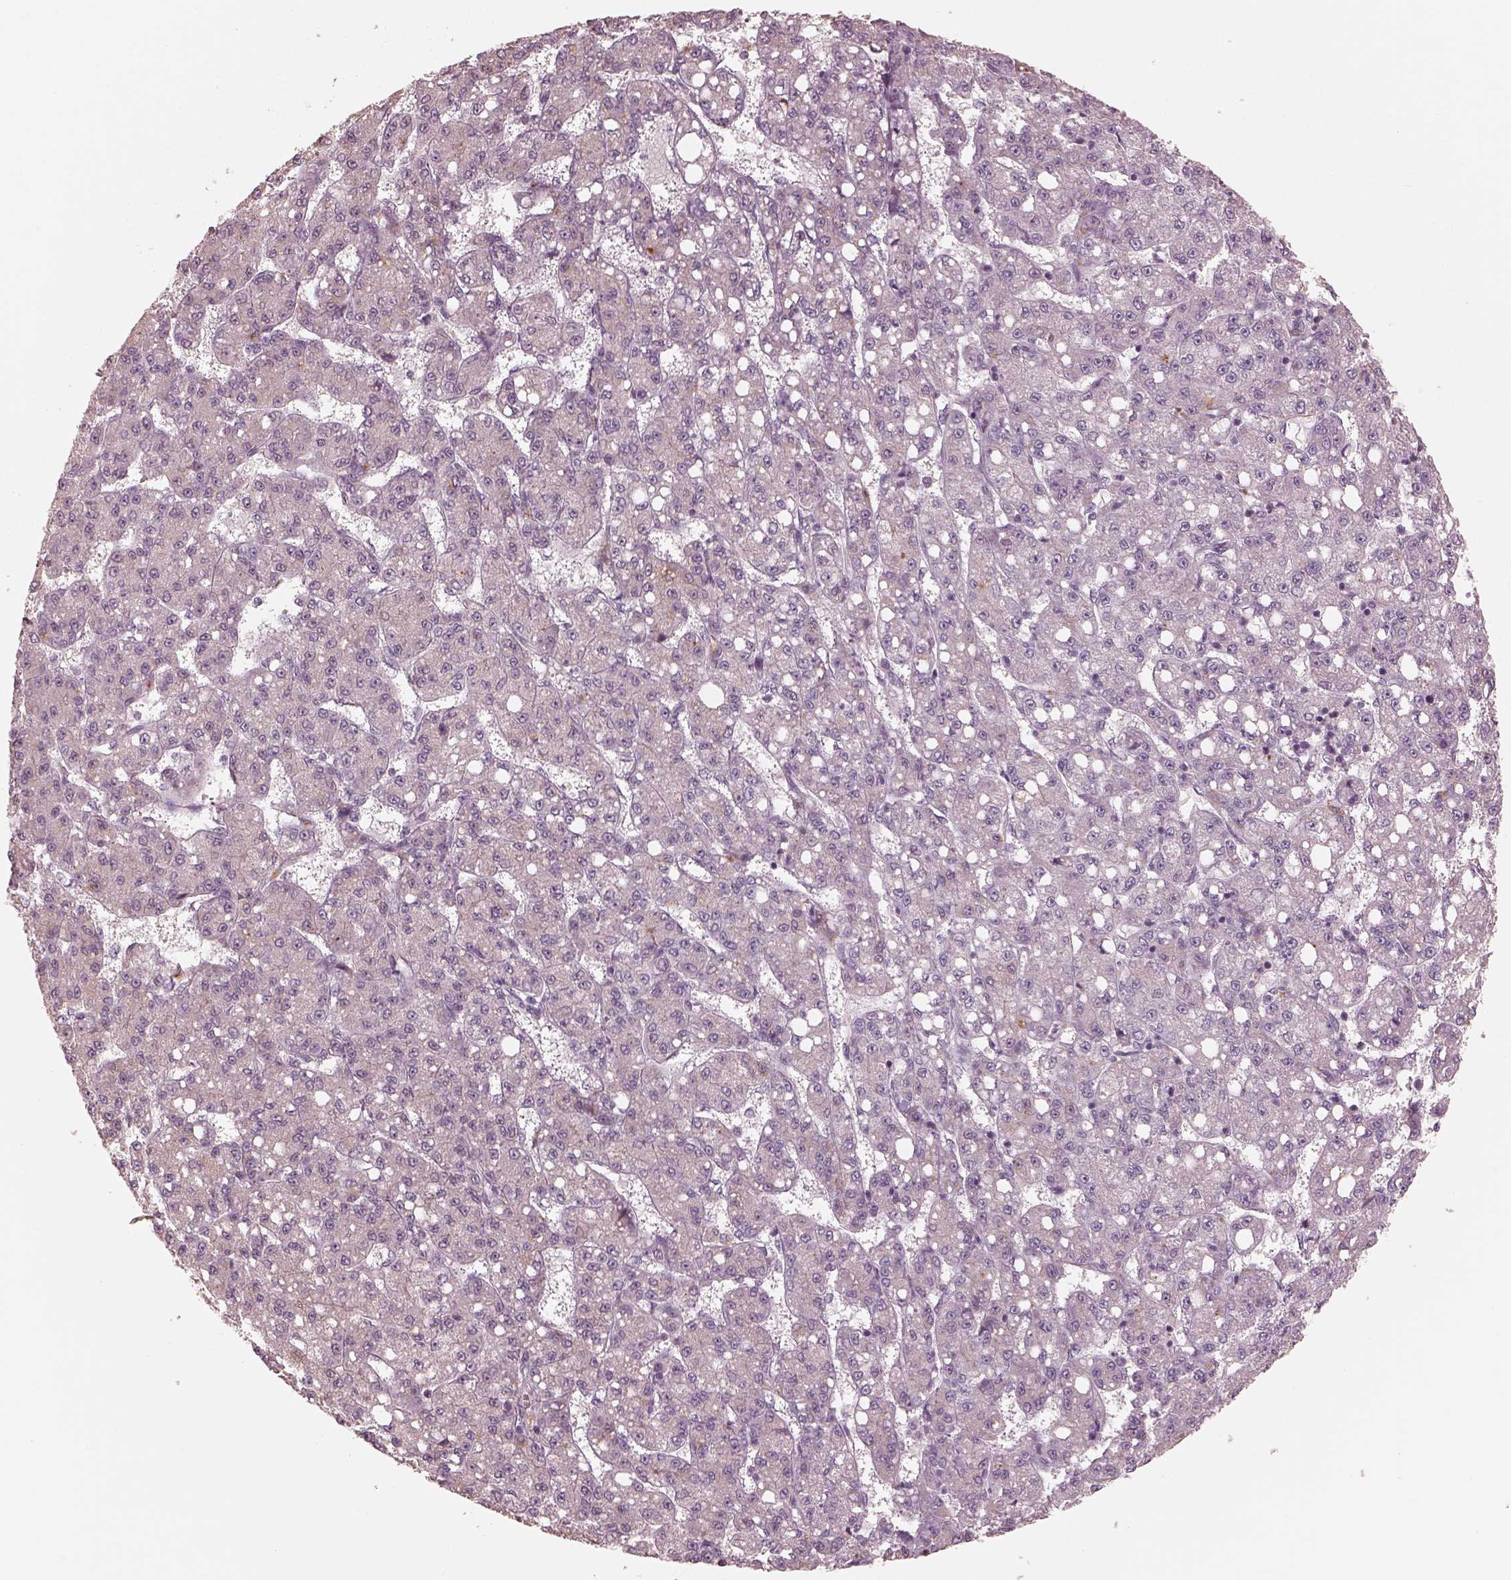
{"staining": {"intensity": "negative", "quantity": "none", "location": "none"}, "tissue": "liver cancer", "cell_type": "Tumor cells", "image_type": "cancer", "snomed": [{"axis": "morphology", "description": "Carcinoma, Hepatocellular, NOS"}, {"axis": "topography", "description": "Liver"}], "caption": "Tumor cells show no significant protein positivity in liver cancer.", "gene": "SLC25A46", "patient": {"sex": "female", "age": 65}}